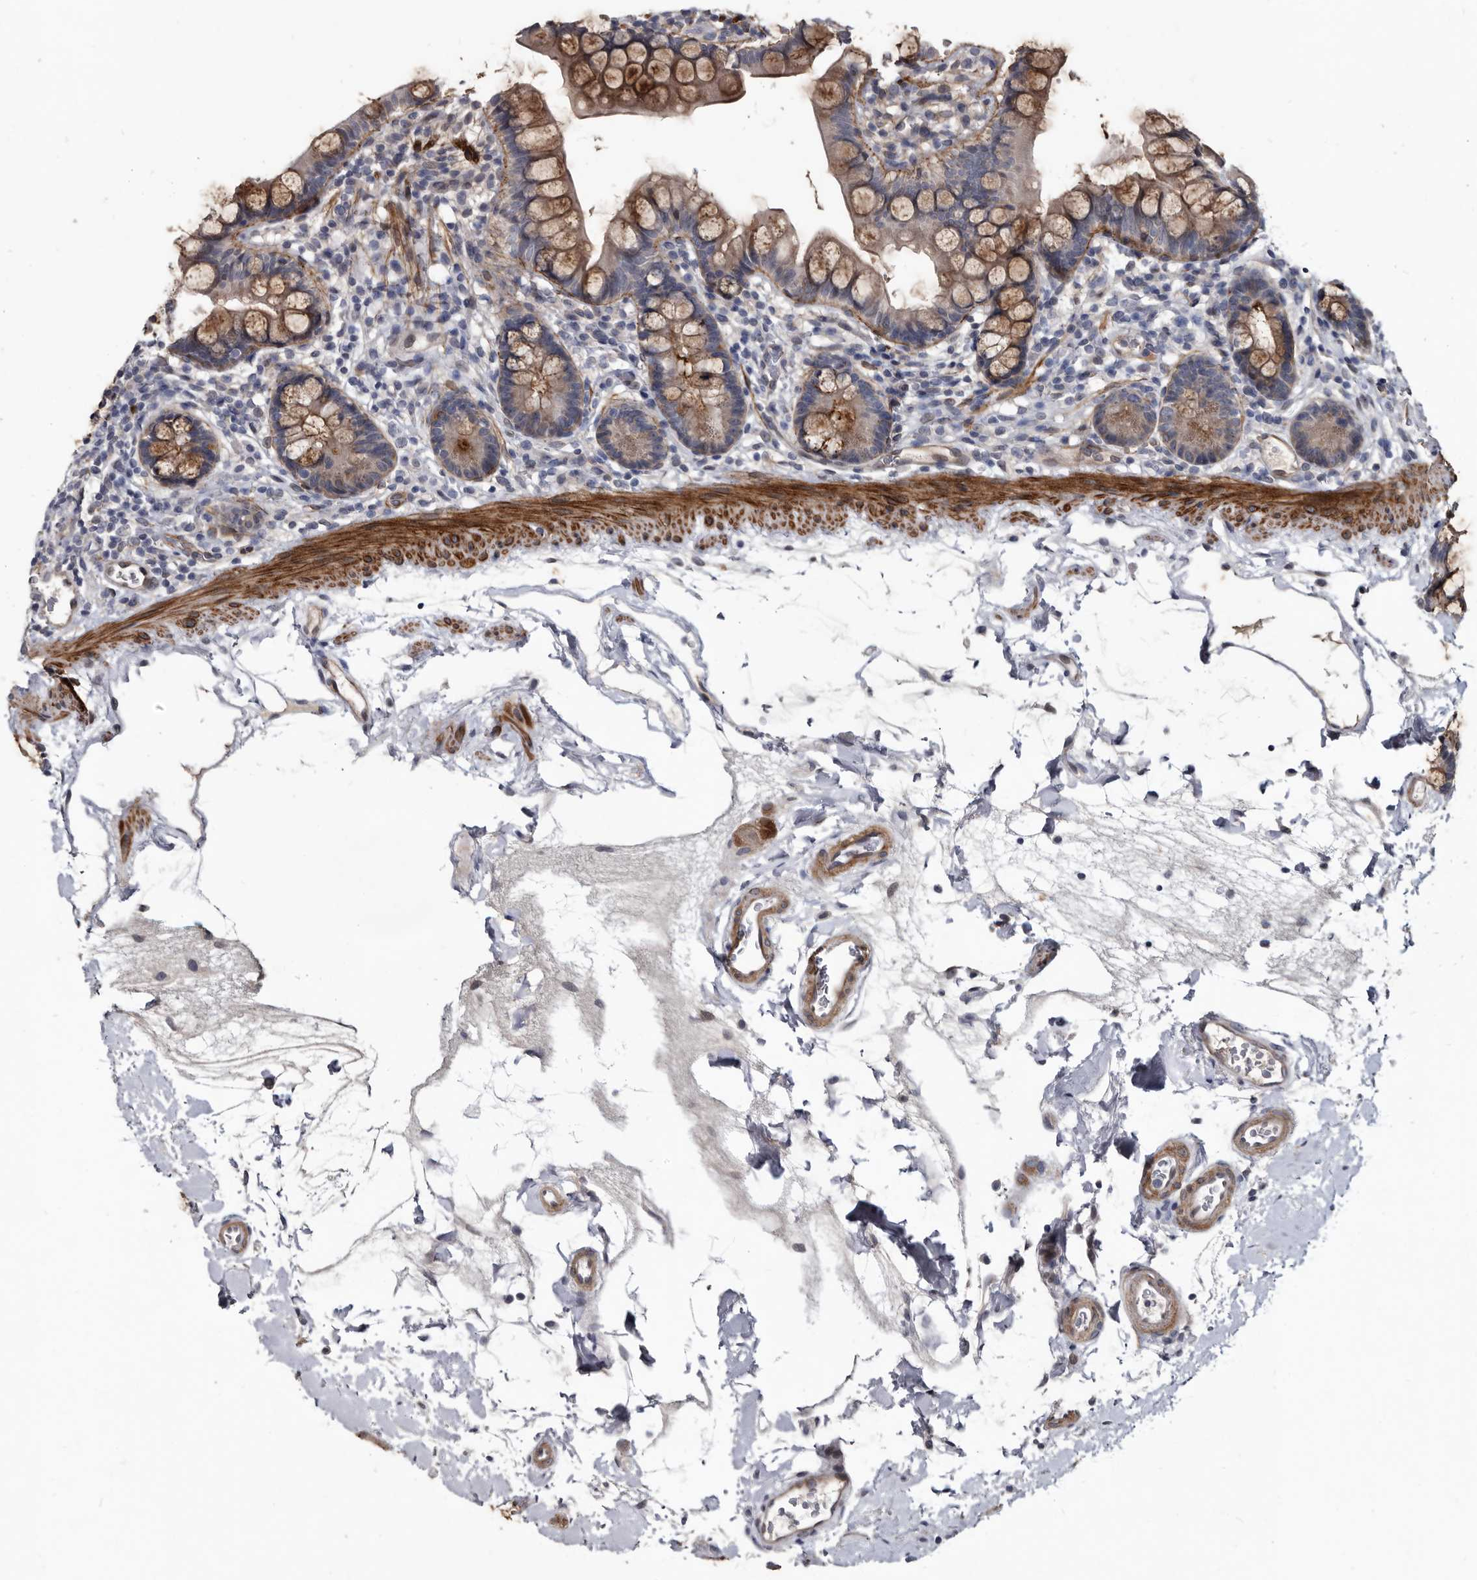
{"staining": {"intensity": "moderate", "quantity": "25%-75%", "location": "cytoplasmic/membranous"}, "tissue": "small intestine", "cell_type": "Glandular cells", "image_type": "normal", "snomed": [{"axis": "morphology", "description": "Normal tissue, NOS"}, {"axis": "topography", "description": "Small intestine"}], "caption": "Immunohistochemistry staining of normal small intestine, which displays medium levels of moderate cytoplasmic/membranous positivity in about 25%-75% of glandular cells indicating moderate cytoplasmic/membranous protein expression. The staining was performed using DAB (3,3'-diaminobenzidine) (brown) for protein detection and nuclei were counterstained in hematoxylin (blue).", "gene": "PROM1", "patient": {"sex": "female", "age": 84}}